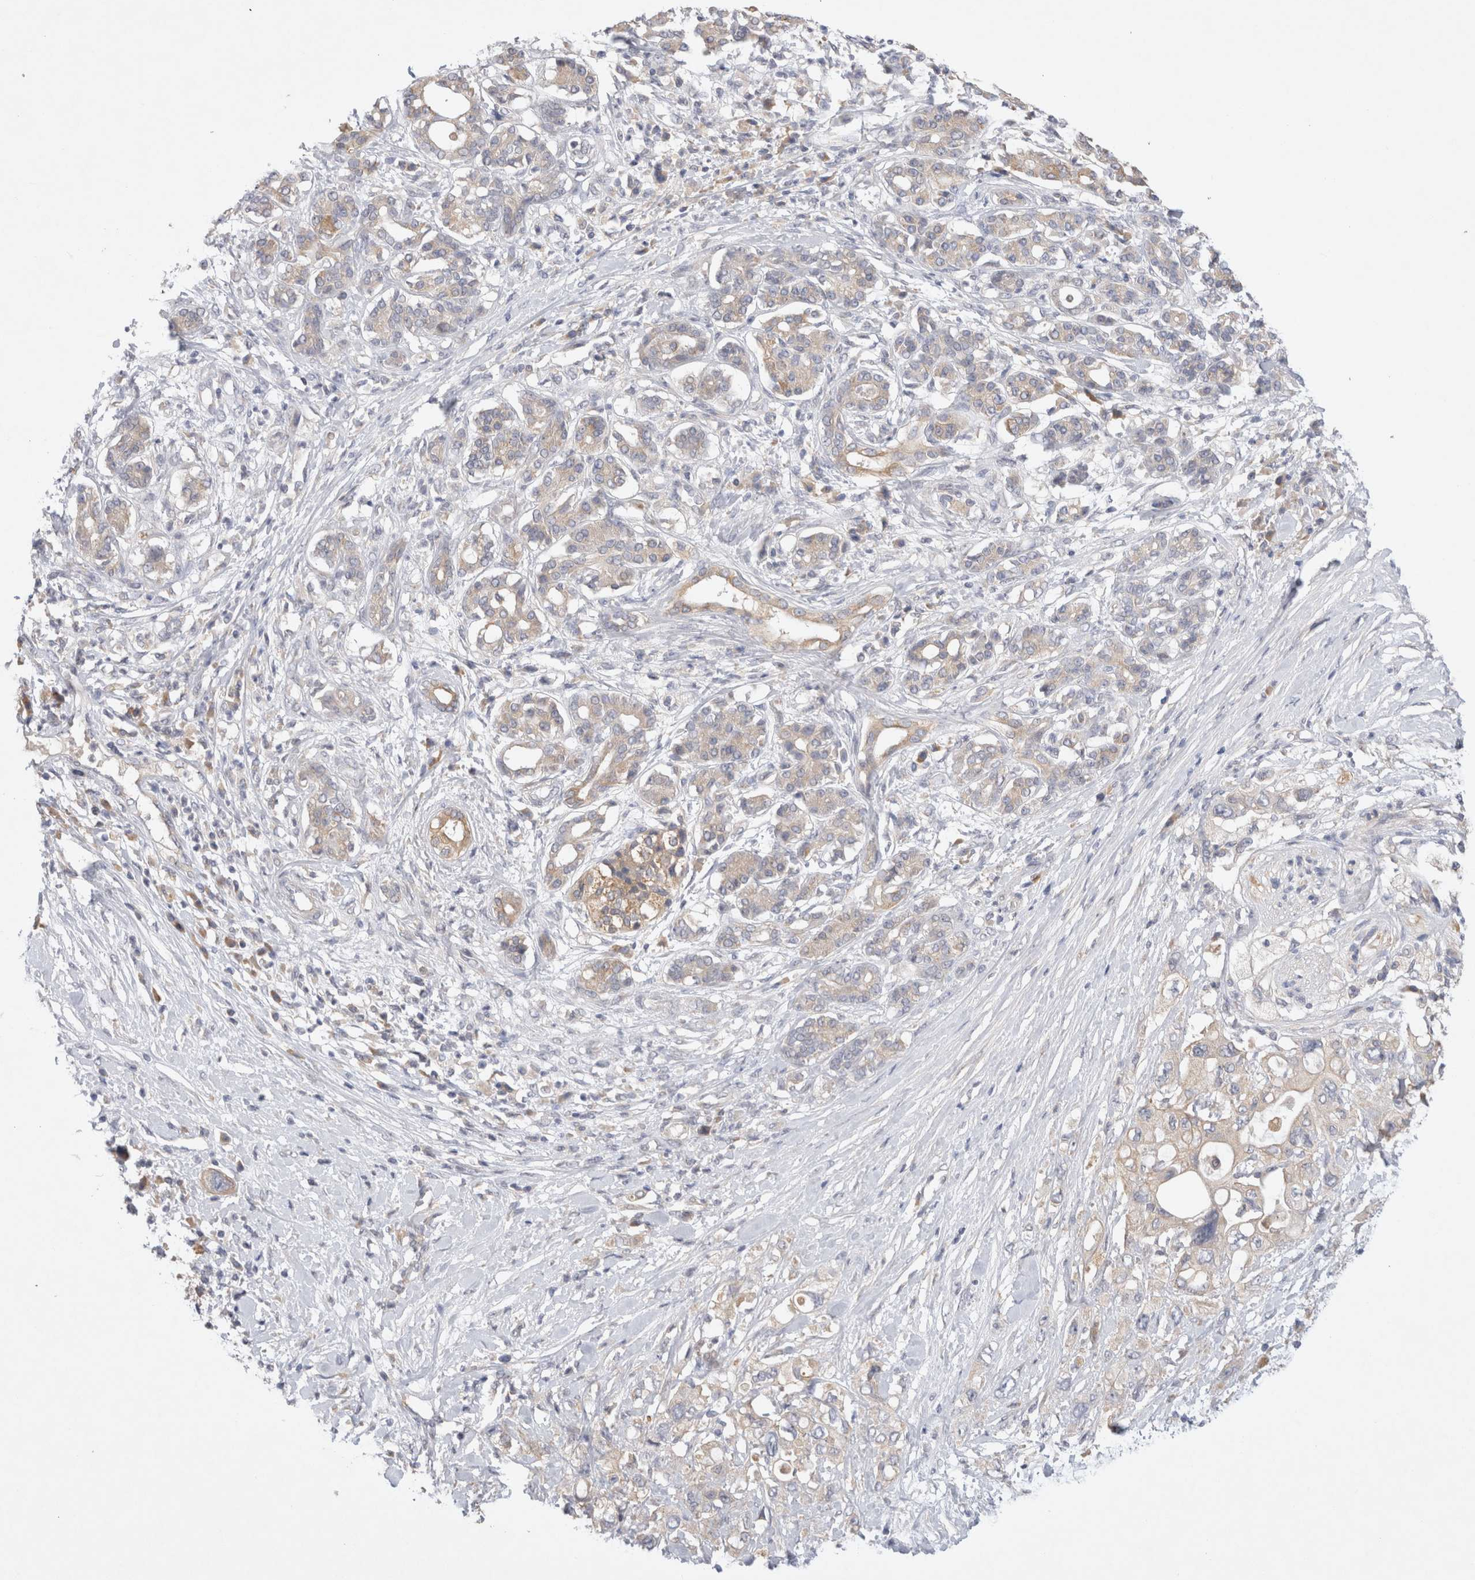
{"staining": {"intensity": "weak", "quantity": ">75%", "location": "cytoplasmic/membranous"}, "tissue": "pancreatic cancer", "cell_type": "Tumor cells", "image_type": "cancer", "snomed": [{"axis": "morphology", "description": "Adenocarcinoma, NOS"}, {"axis": "topography", "description": "Pancreas"}], "caption": "Pancreatic cancer (adenocarcinoma) was stained to show a protein in brown. There is low levels of weak cytoplasmic/membranous staining in approximately >75% of tumor cells. The protein is shown in brown color, while the nuclei are stained blue.", "gene": "GAS1", "patient": {"sex": "female", "age": 56}}